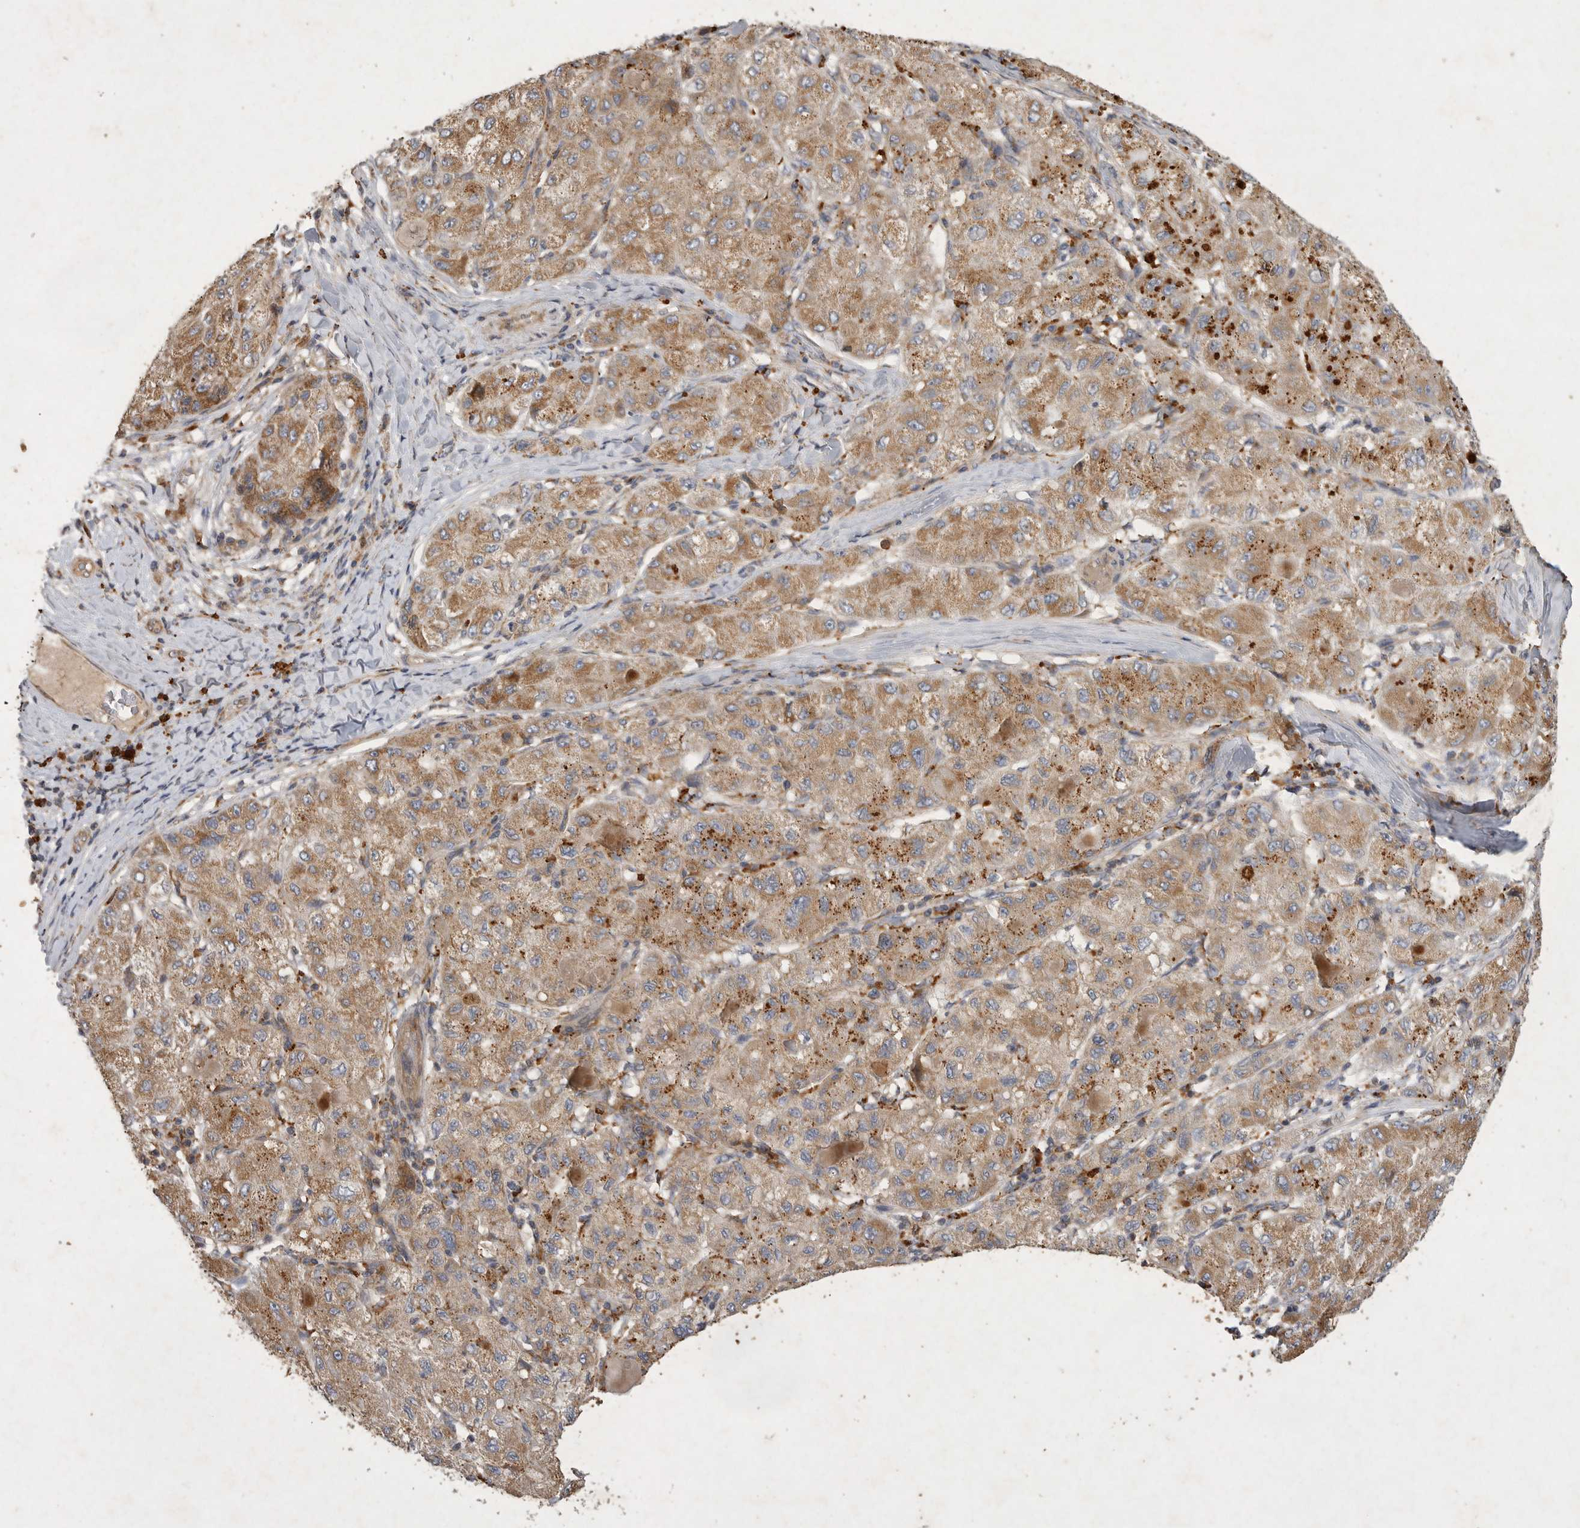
{"staining": {"intensity": "moderate", "quantity": ">75%", "location": "cytoplasmic/membranous"}, "tissue": "liver cancer", "cell_type": "Tumor cells", "image_type": "cancer", "snomed": [{"axis": "morphology", "description": "Carcinoma, Hepatocellular, NOS"}, {"axis": "topography", "description": "Liver"}], "caption": "Moderate cytoplasmic/membranous positivity is identified in about >75% of tumor cells in liver cancer.", "gene": "MRPL41", "patient": {"sex": "male", "age": 80}}